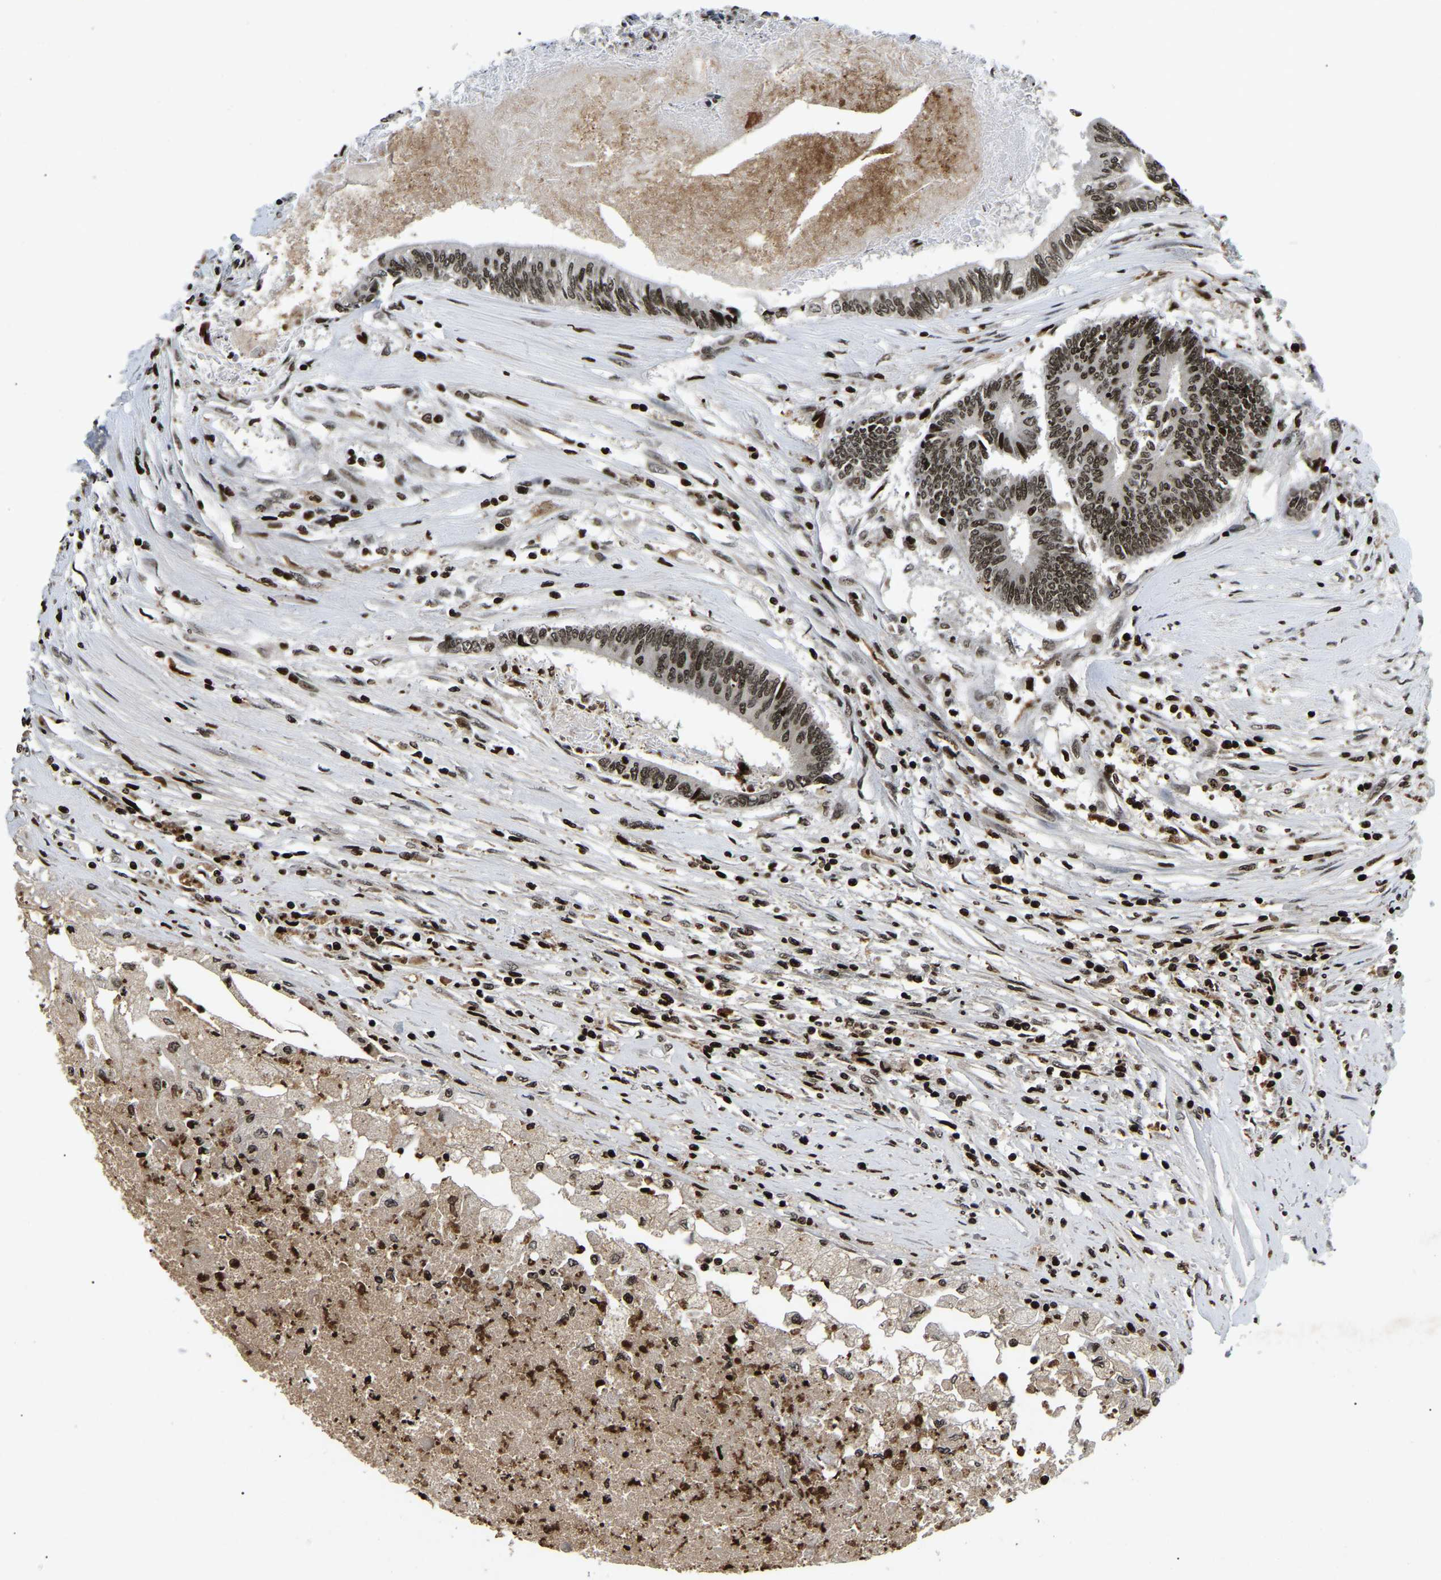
{"staining": {"intensity": "moderate", "quantity": ">75%", "location": "nuclear"}, "tissue": "colorectal cancer", "cell_type": "Tumor cells", "image_type": "cancer", "snomed": [{"axis": "morphology", "description": "Adenocarcinoma, NOS"}, {"axis": "topography", "description": "Rectum"}], "caption": "This photomicrograph reveals immunohistochemistry staining of human colorectal cancer (adenocarcinoma), with medium moderate nuclear staining in about >75% of tumor cells.", "gene": "LRRC61", "patient": {"sex": "male", "age": 63}}